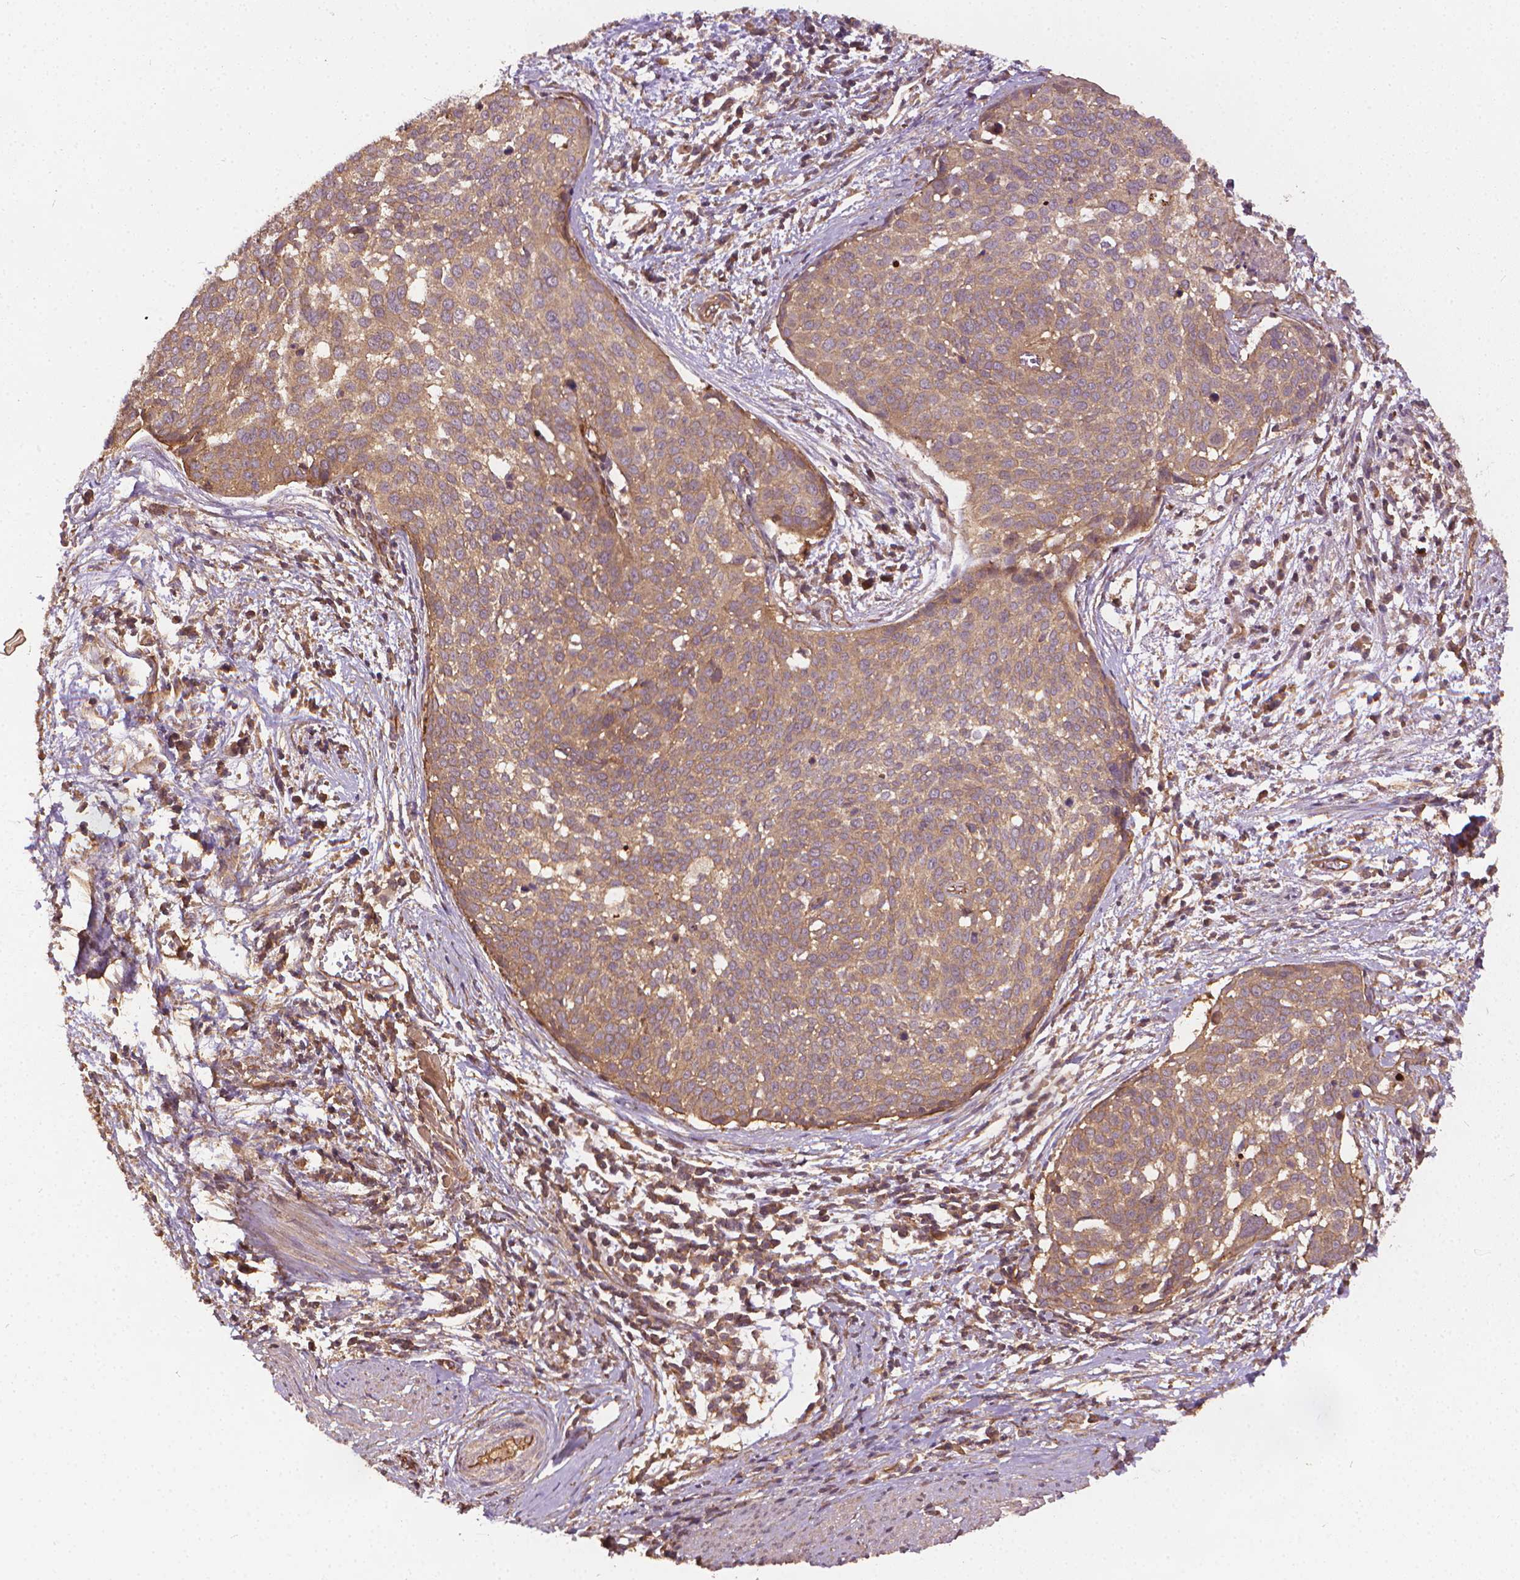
{"staining": {"intensity": "moderate", "quantity": ">75%", "location": "cytoplasmic/membranous"}, "tissue": "cervical cancer", "cell_type": "Tumor cells", "image_type": "cancer", "snomed": [{"axis": "morphology", "description": "Squamous cell carcinoma, NOS"}, {"axis": "topography", "description": "Cervix"}], "caption": "Brown immunohistochemical staining in human cervical cancer (squamous cell carcinoma) exhibits moderate cytoplasmic/membranous expression in about >75% of tumor cells.", "gene": "UBXN2A", "patient": {"sex": "female", "age": 39}}